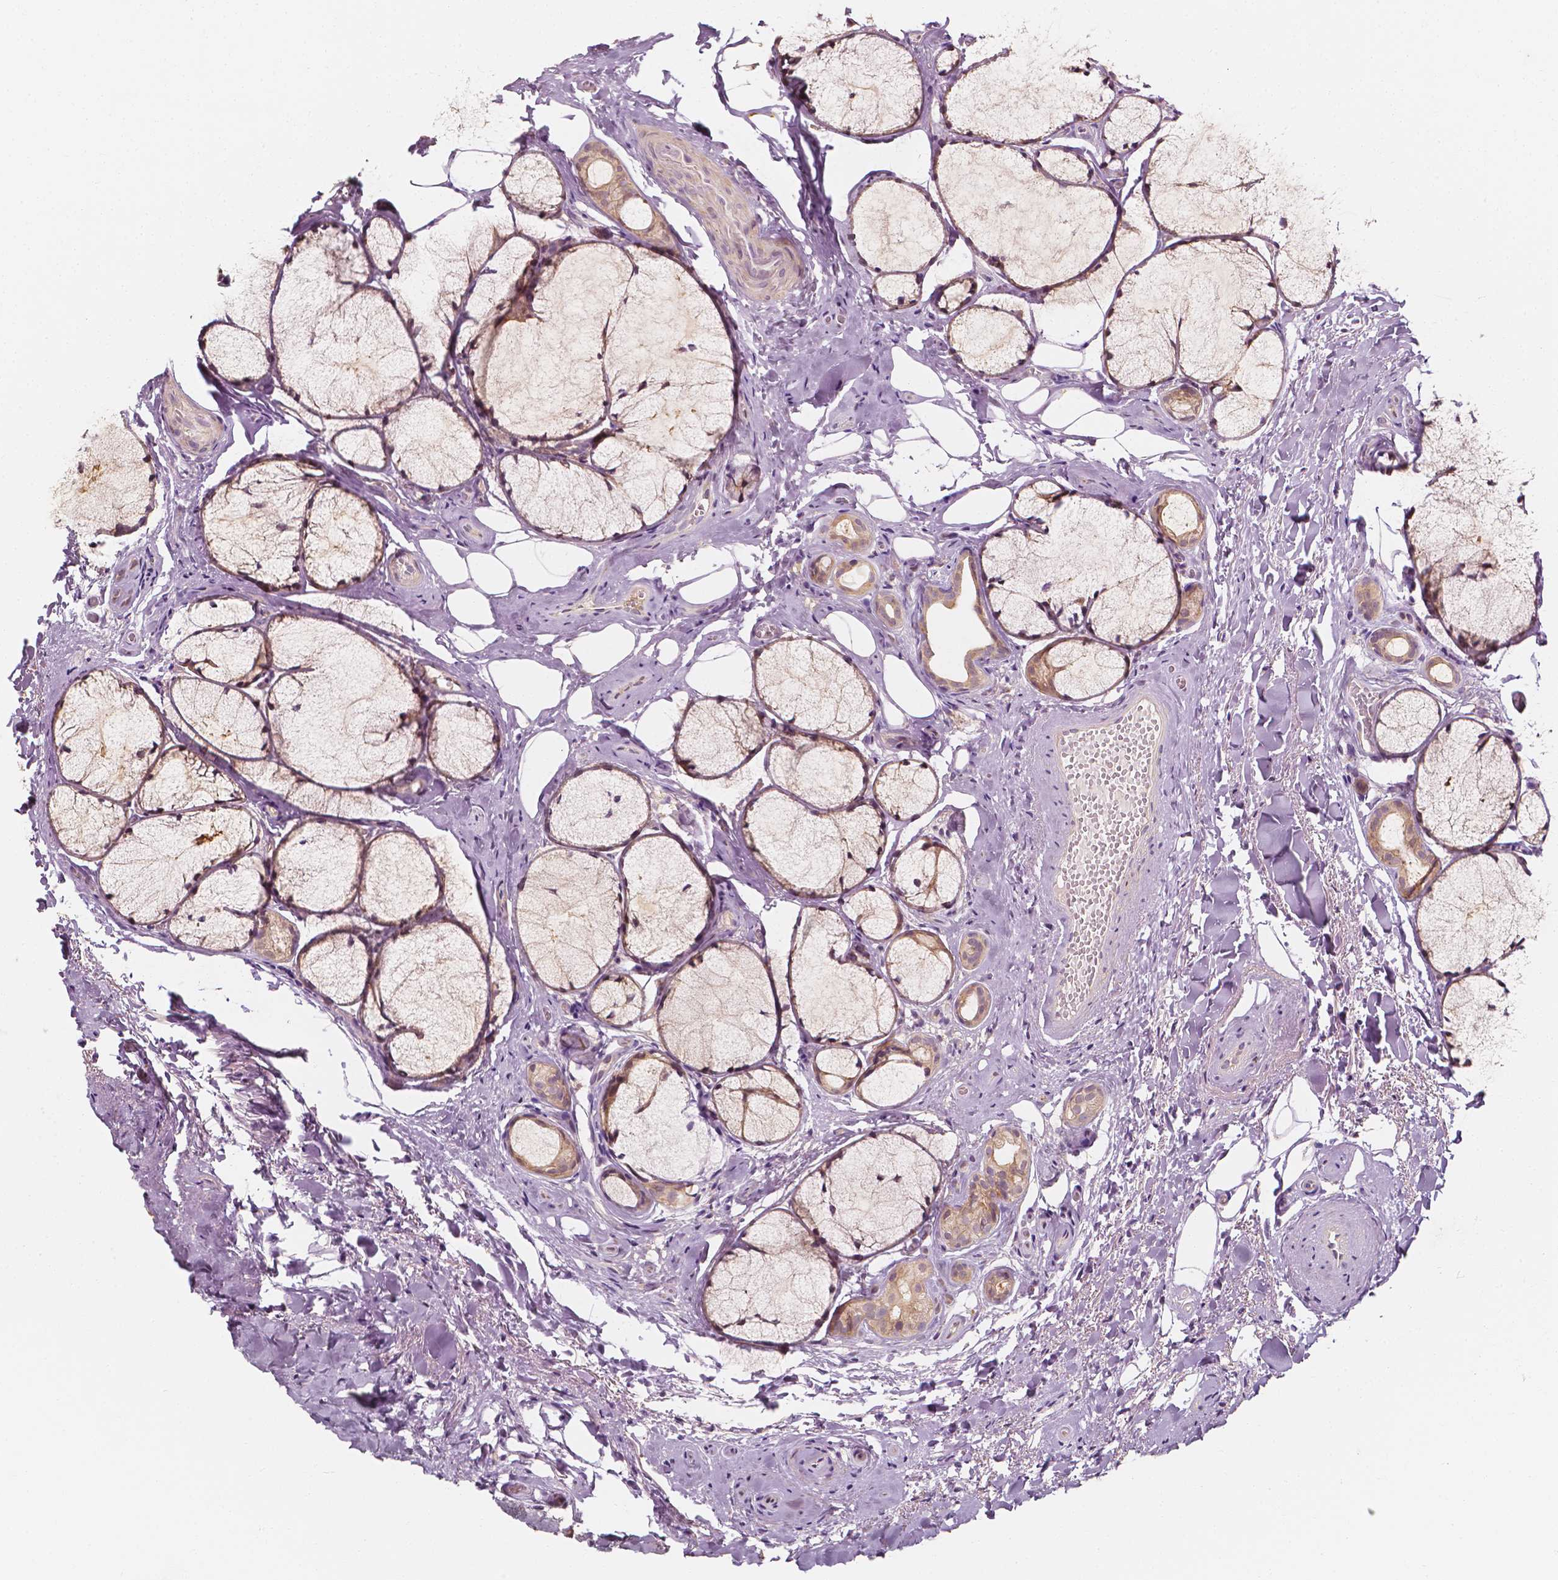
{"staining": {"intensity": "moderate", "quantity": "25%-75%", "location": "cytoplasmic/membranous"}, "tissue": "head and neck cancer", "cell_type": "Tumor cells", "image_type": "cancer", "snomed": [{"axis": "morphology", "description": "Adenocarcinoma, NOS"}, {"axis": "topography", "description": "Head-Neck"}], "caption": "A photomicrograph of human head and neck cancer (adenocarcinoma) stained for a protein shows moderate cytoplasmic/membranous brown staining in tumor cells. The protein is shown in brown color, while the nuclei are stained blue.", "gene": "SHPK", "patient": {"sex": "male", "age": 66}}